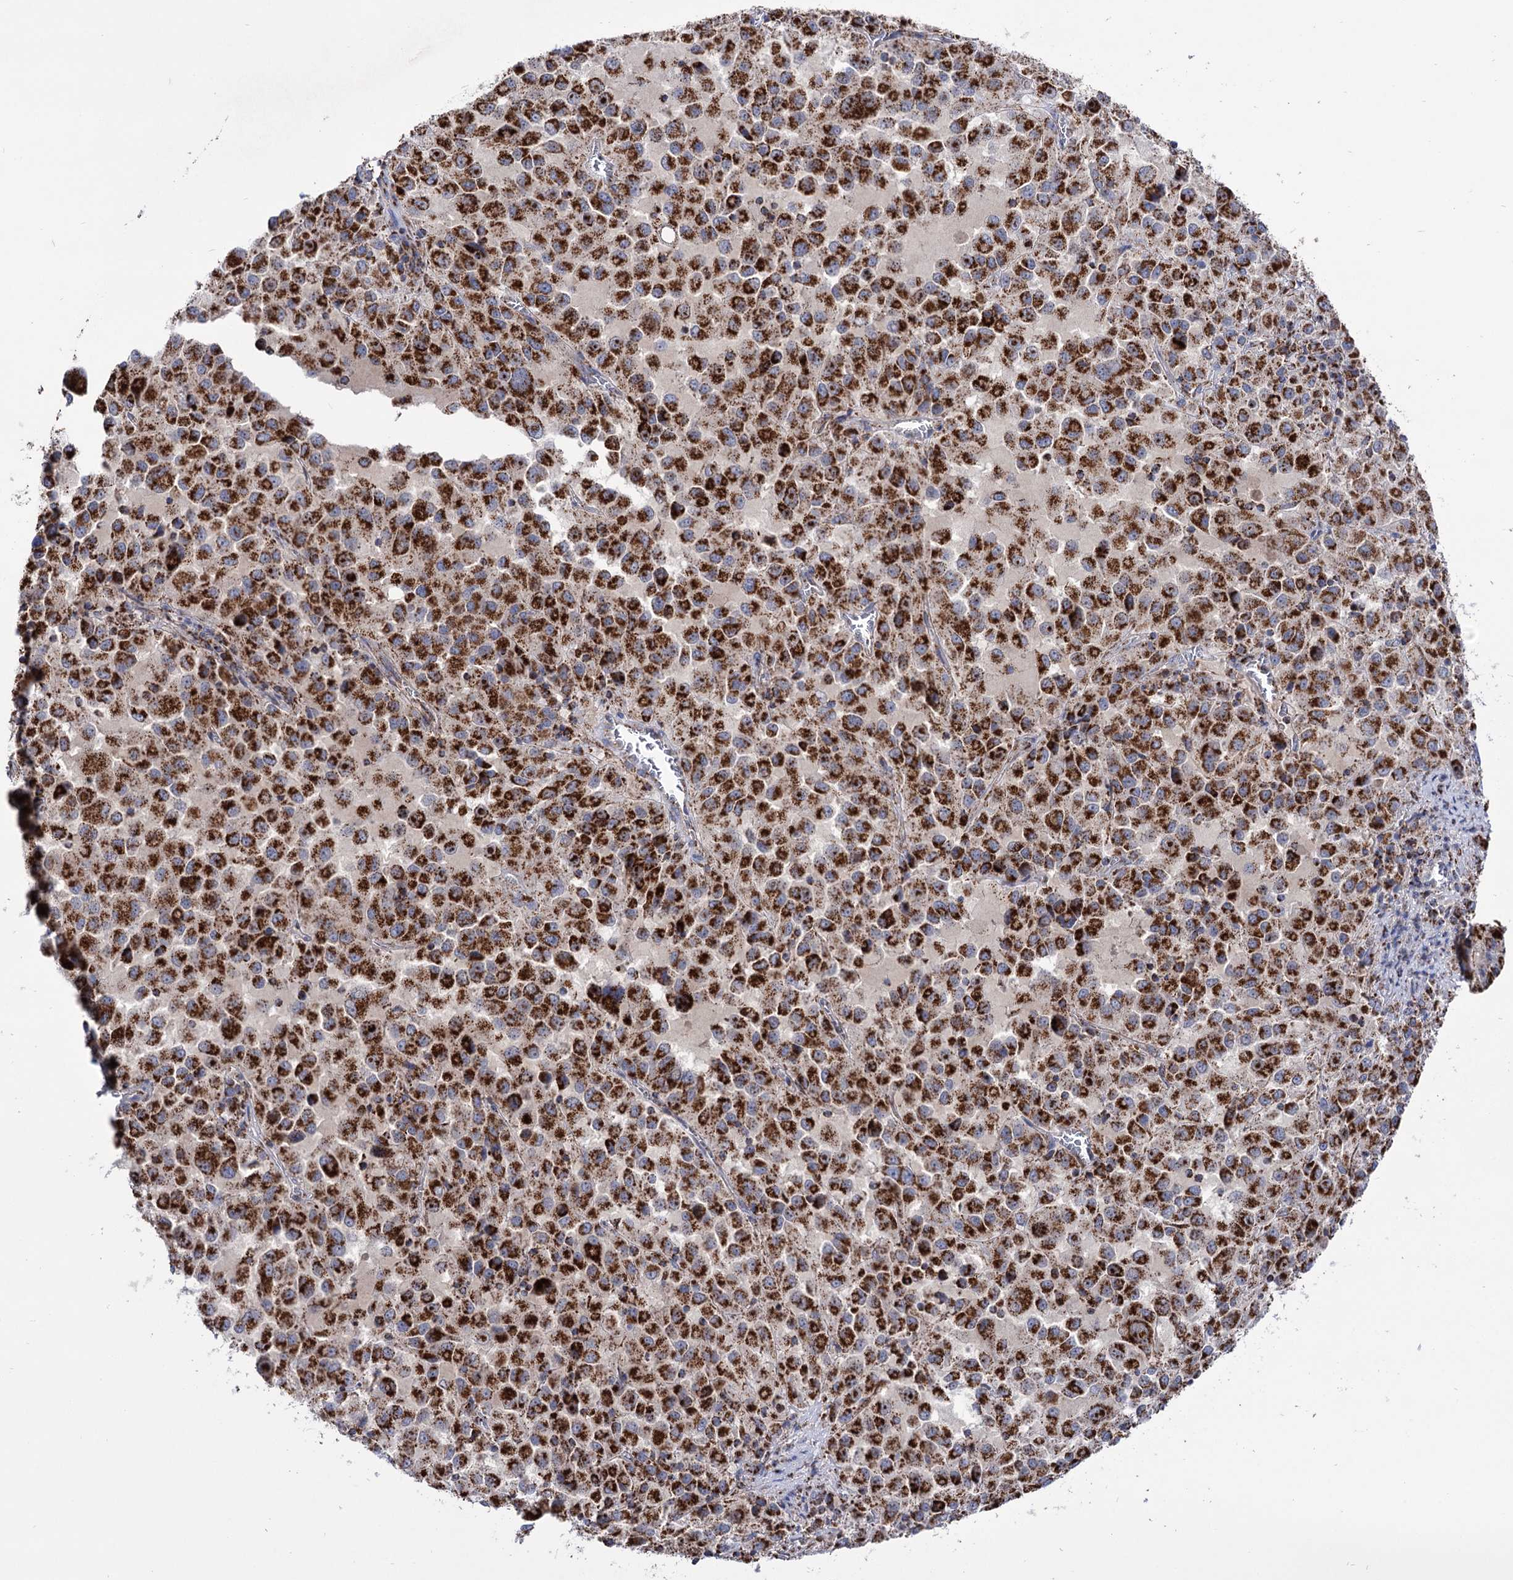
{"staining": {"intensity": "strong", "quantity": ">75%", "location": "cytoplasmic/membranous"}, "tissue": "melanoma", "cell_type": "Tumor cells", "image_type": "cancer", "snomed": [{"axis": "morphology", "description": "Malignant melanoma, Metastatic site"}, {"axis": "topography", "description": "Lung"}], "caption": "Malignant melanoma (metastatic site) stained for a protein (brown) exhibits strong cytoplasmic/membranous positive staining in about >75% of tumor cells.", "gene": "ABHD10", "patient": {"sex": "male", "age": 64}}